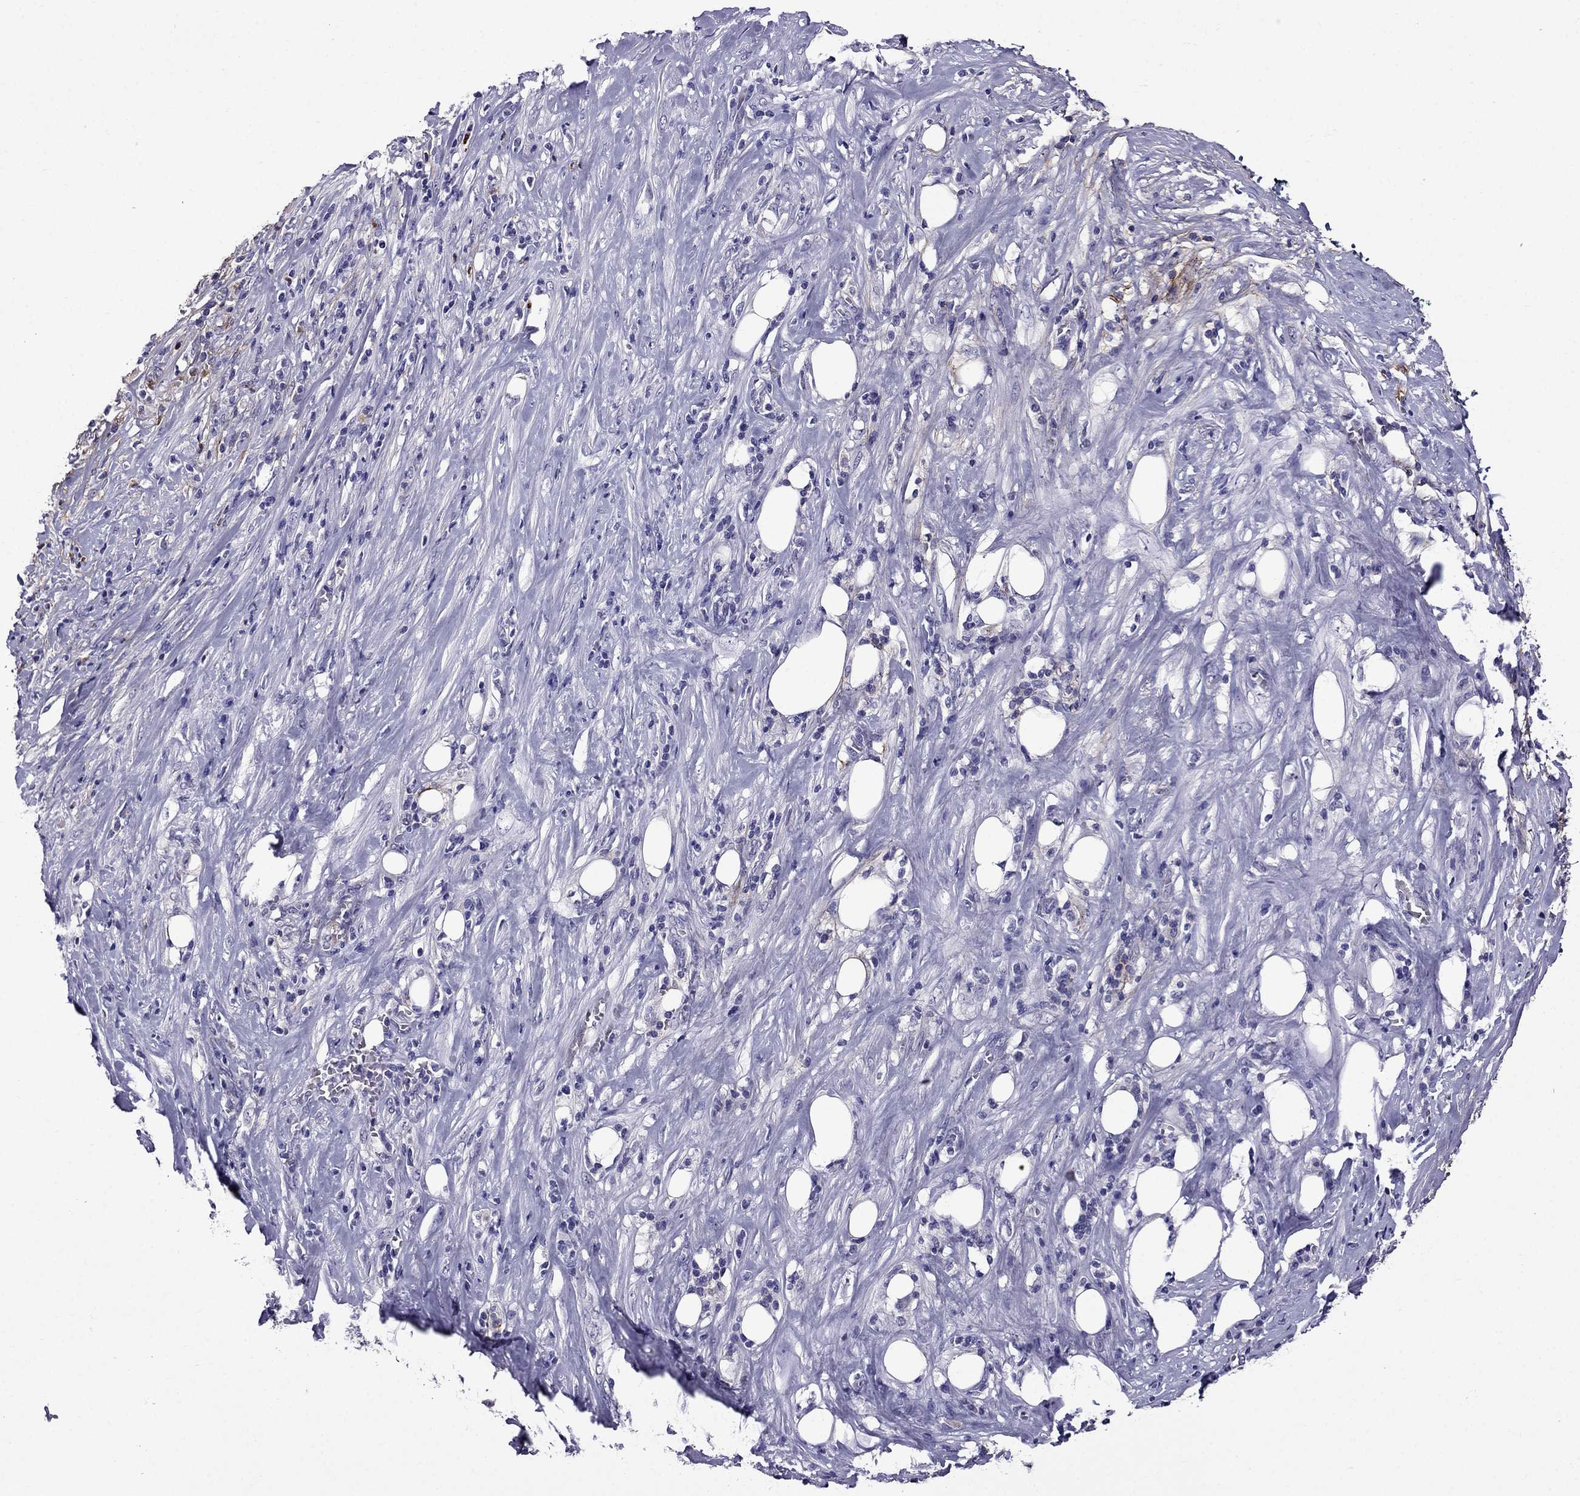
{"staining": {"intensity": "strong", "quantity": "25%-75%", "location": "cytoplasmic/membranous"}, "tissue": "pancreatic cancer", "cell_type": "Tumor cells", "image_type": "cancer", "snomed": [{"axis": "morphology", "description": "Adenocarcinoma, NOS"}, {"axis": "topography", "description": "Pancreas"}], "caption": "Strong cytoplasmic/membranous expression for a protein is present in about 25%-75% of tumor cells of pancreatic cancer using immunohistochemistry.", "gene": "OLFM4", "patient": {"sex": "male", "age": 57}}